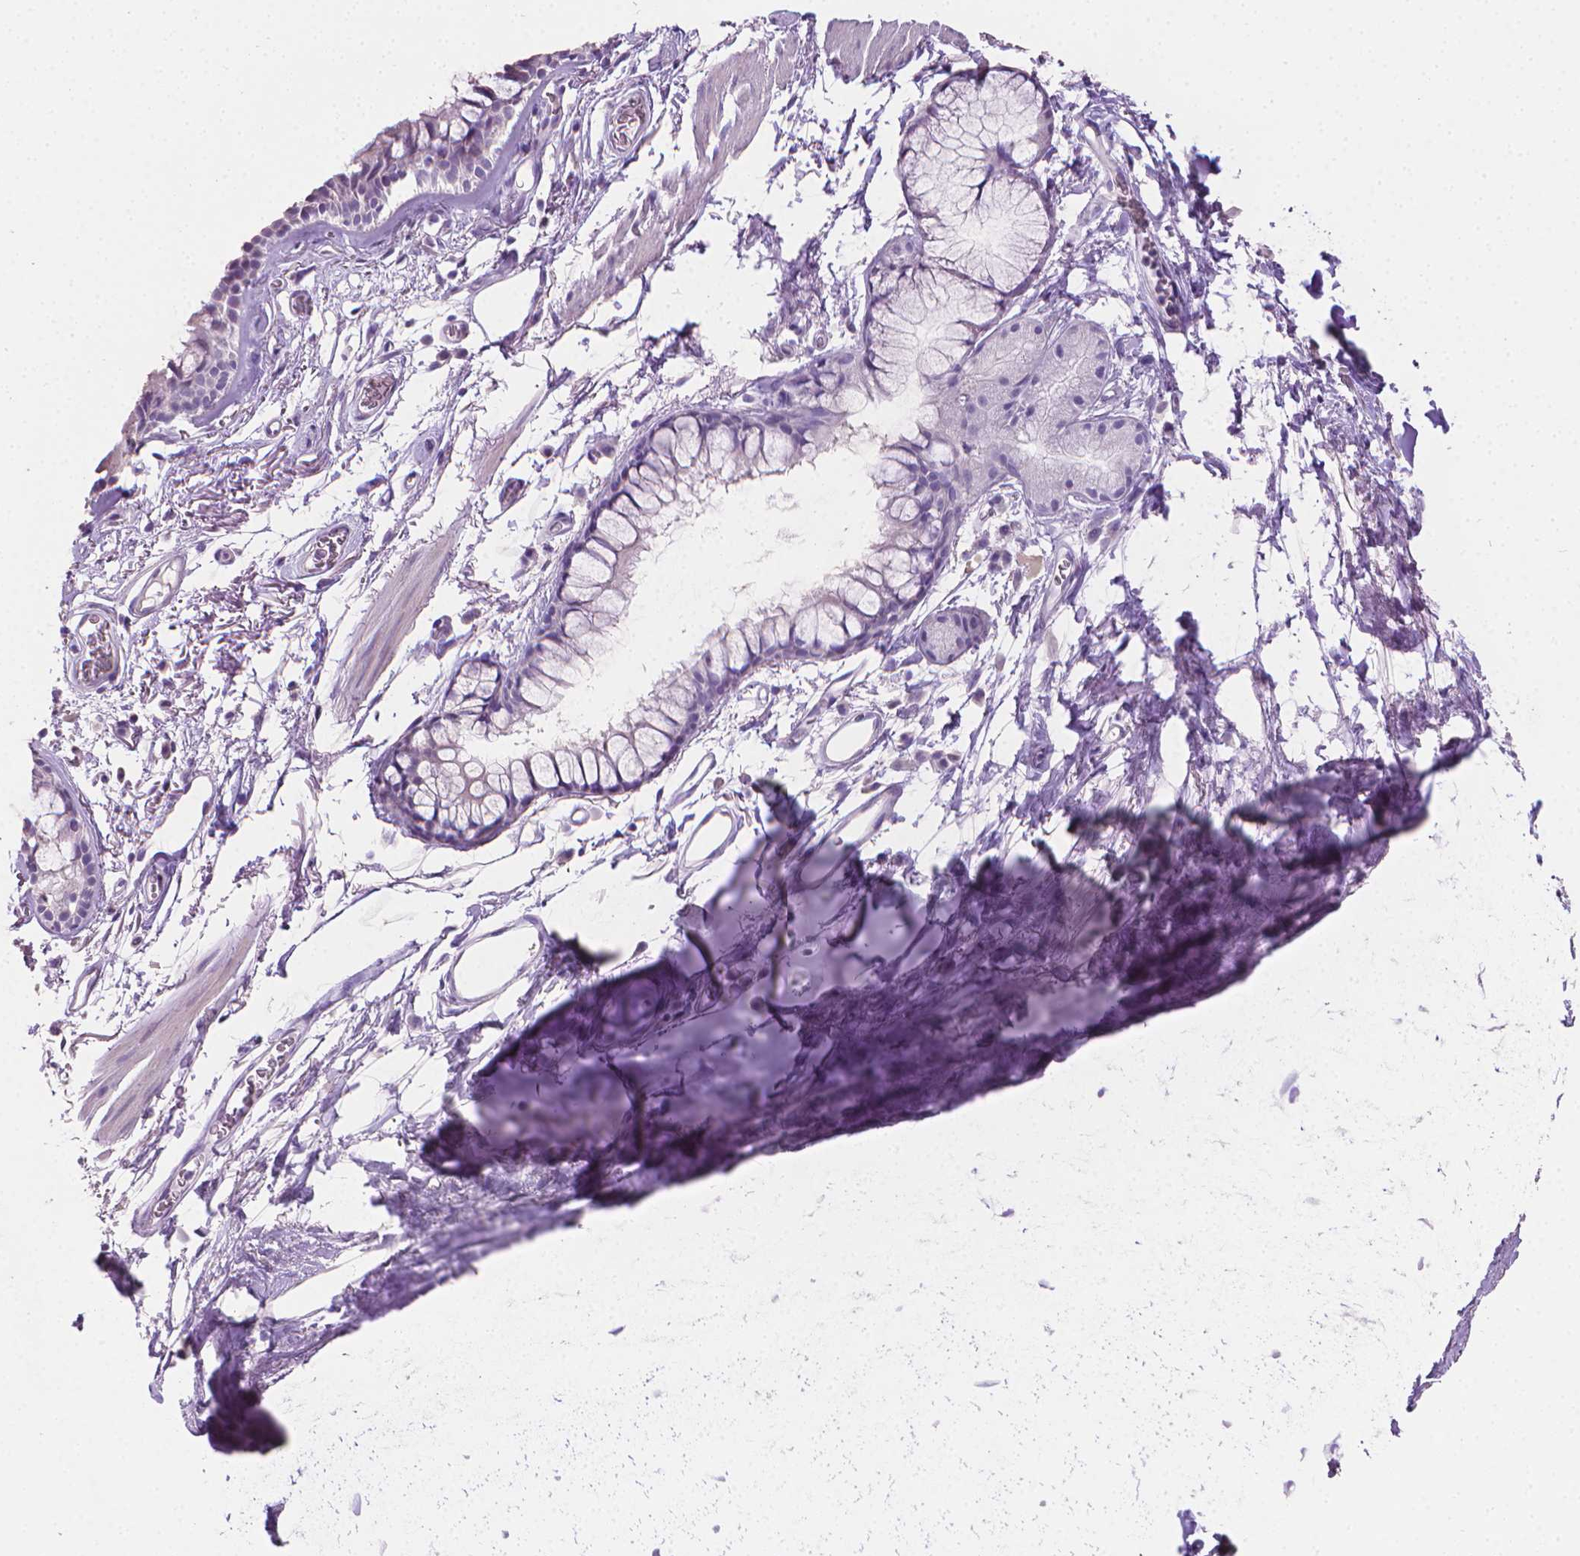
{"staining": {"intensity": "negative", "quantity": "none", "location": "none"}, "tissue": "bronchus", "cell_type": "Respiratory epithelial cells", "image_type": "normal", "snomed": [{"axis": "morphology", "description": "Normal tissue, NOS"}, {"axis": "topography", "description": "Cartilage tissue"}, {"axis": "topography", "description": "Bronchus"}], "caption": "The immunohistochemistry histopathology image has no significant positivity in respiratory epithelial cells of bronchus. (Immunohistochemistry (ihc), brightfield microscopy, high magnification).", "gene": "TNNI2", "patient": {"sex": "female", "age": 79}}